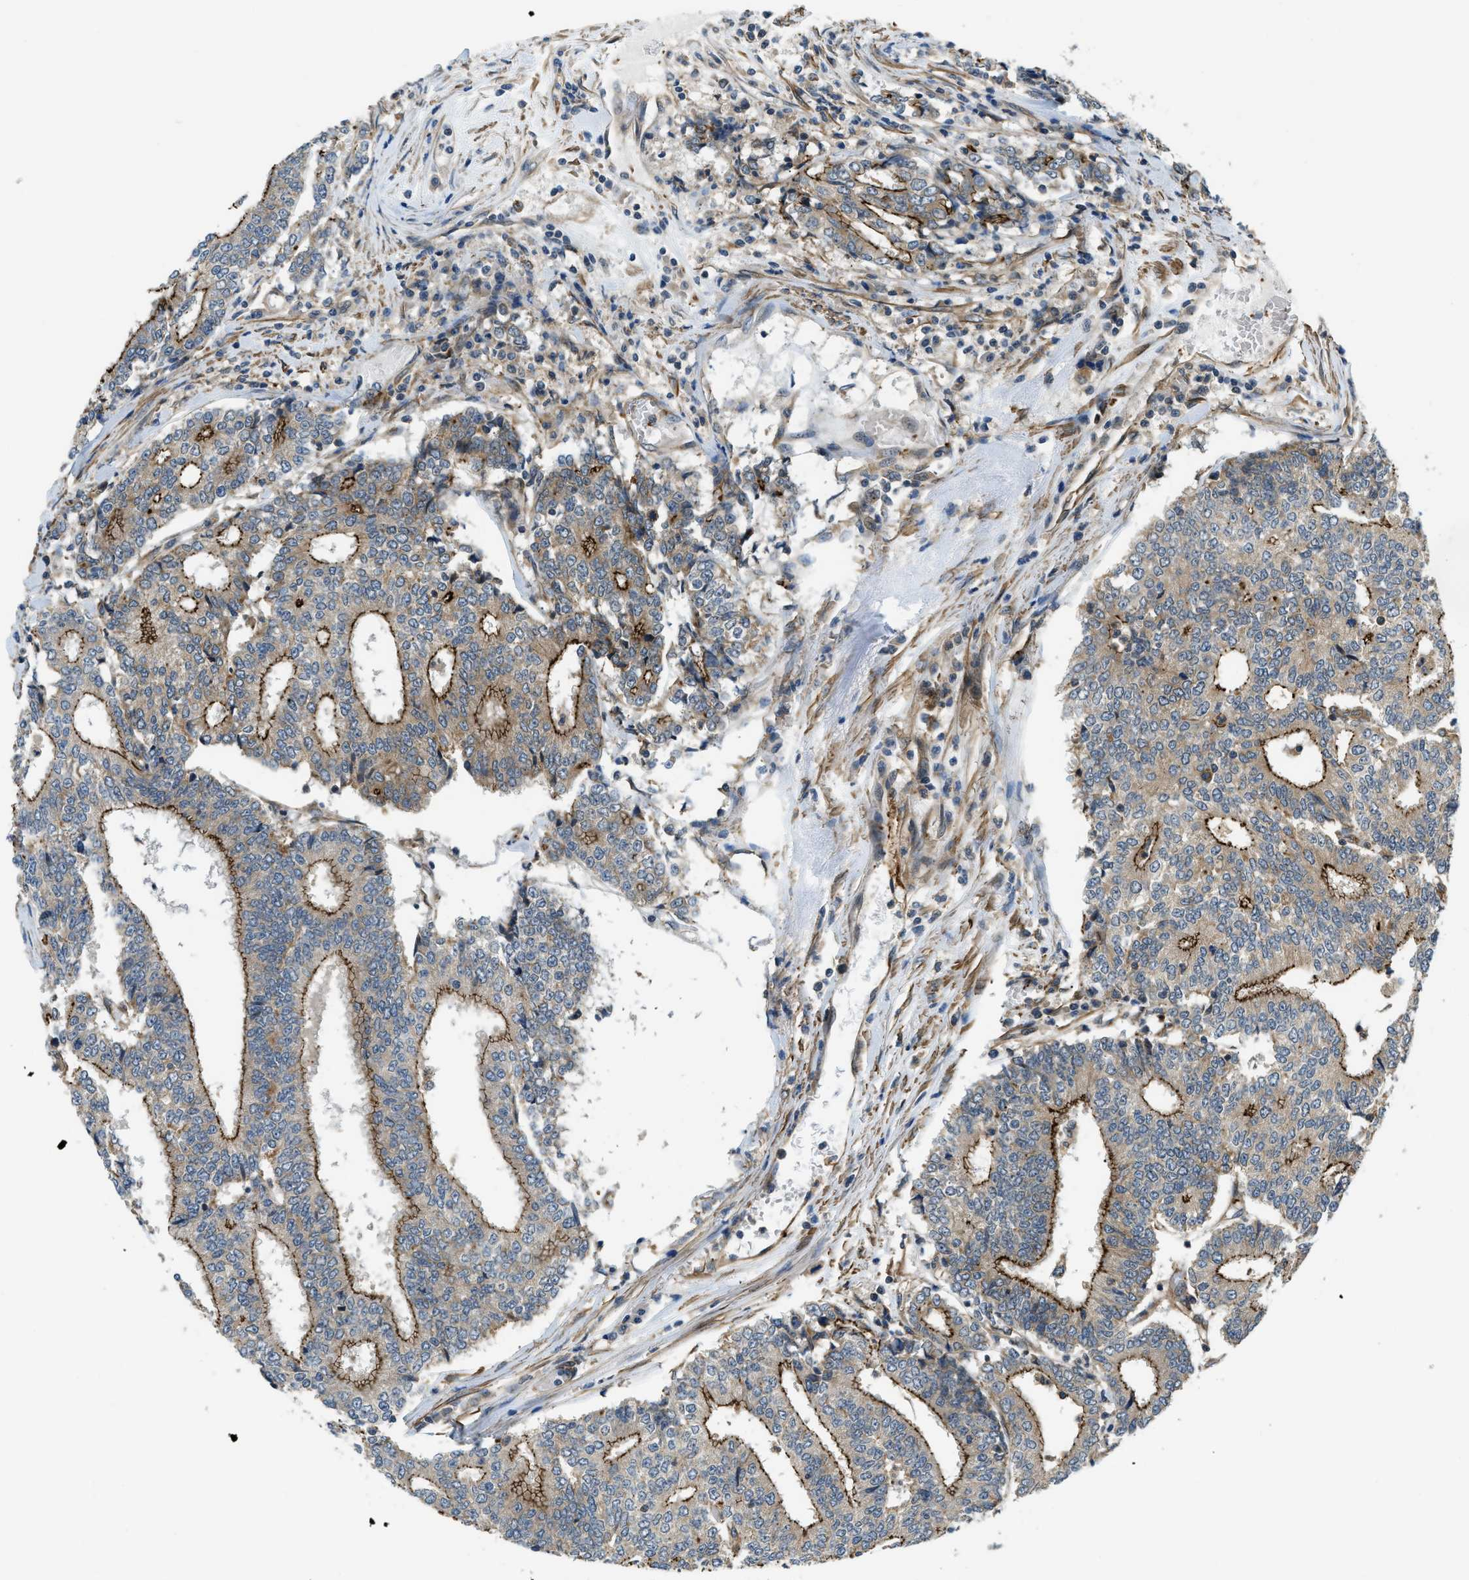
{"staining": {"intensity": "strong", "quantity": "25%-75%", "location": "cytoplasmic/membranous"}, "tissue": "prostate cancer", "cell_type": "Tumor cells", "image_type": "cancer", "snomed": [{"axis": "morphology", "description": "Normal tissue, NOS"}, {"axis": "morphology", "description": "Adenocarcinoma, High grade"}, {"axis": "topography", "description": "Prostate"}, {"axis": "topography", "description": "Seminal veicle"}], "caption": "Adenocarcinoma (high-grade) (prostate) stained for a protein (brown) demonstrates strong cytoplasmic/membranous positive positivity in approximately 25%-75% of tumor cells.", "gene": "CGN", "patient": {"sex": "male", "age": 55}}